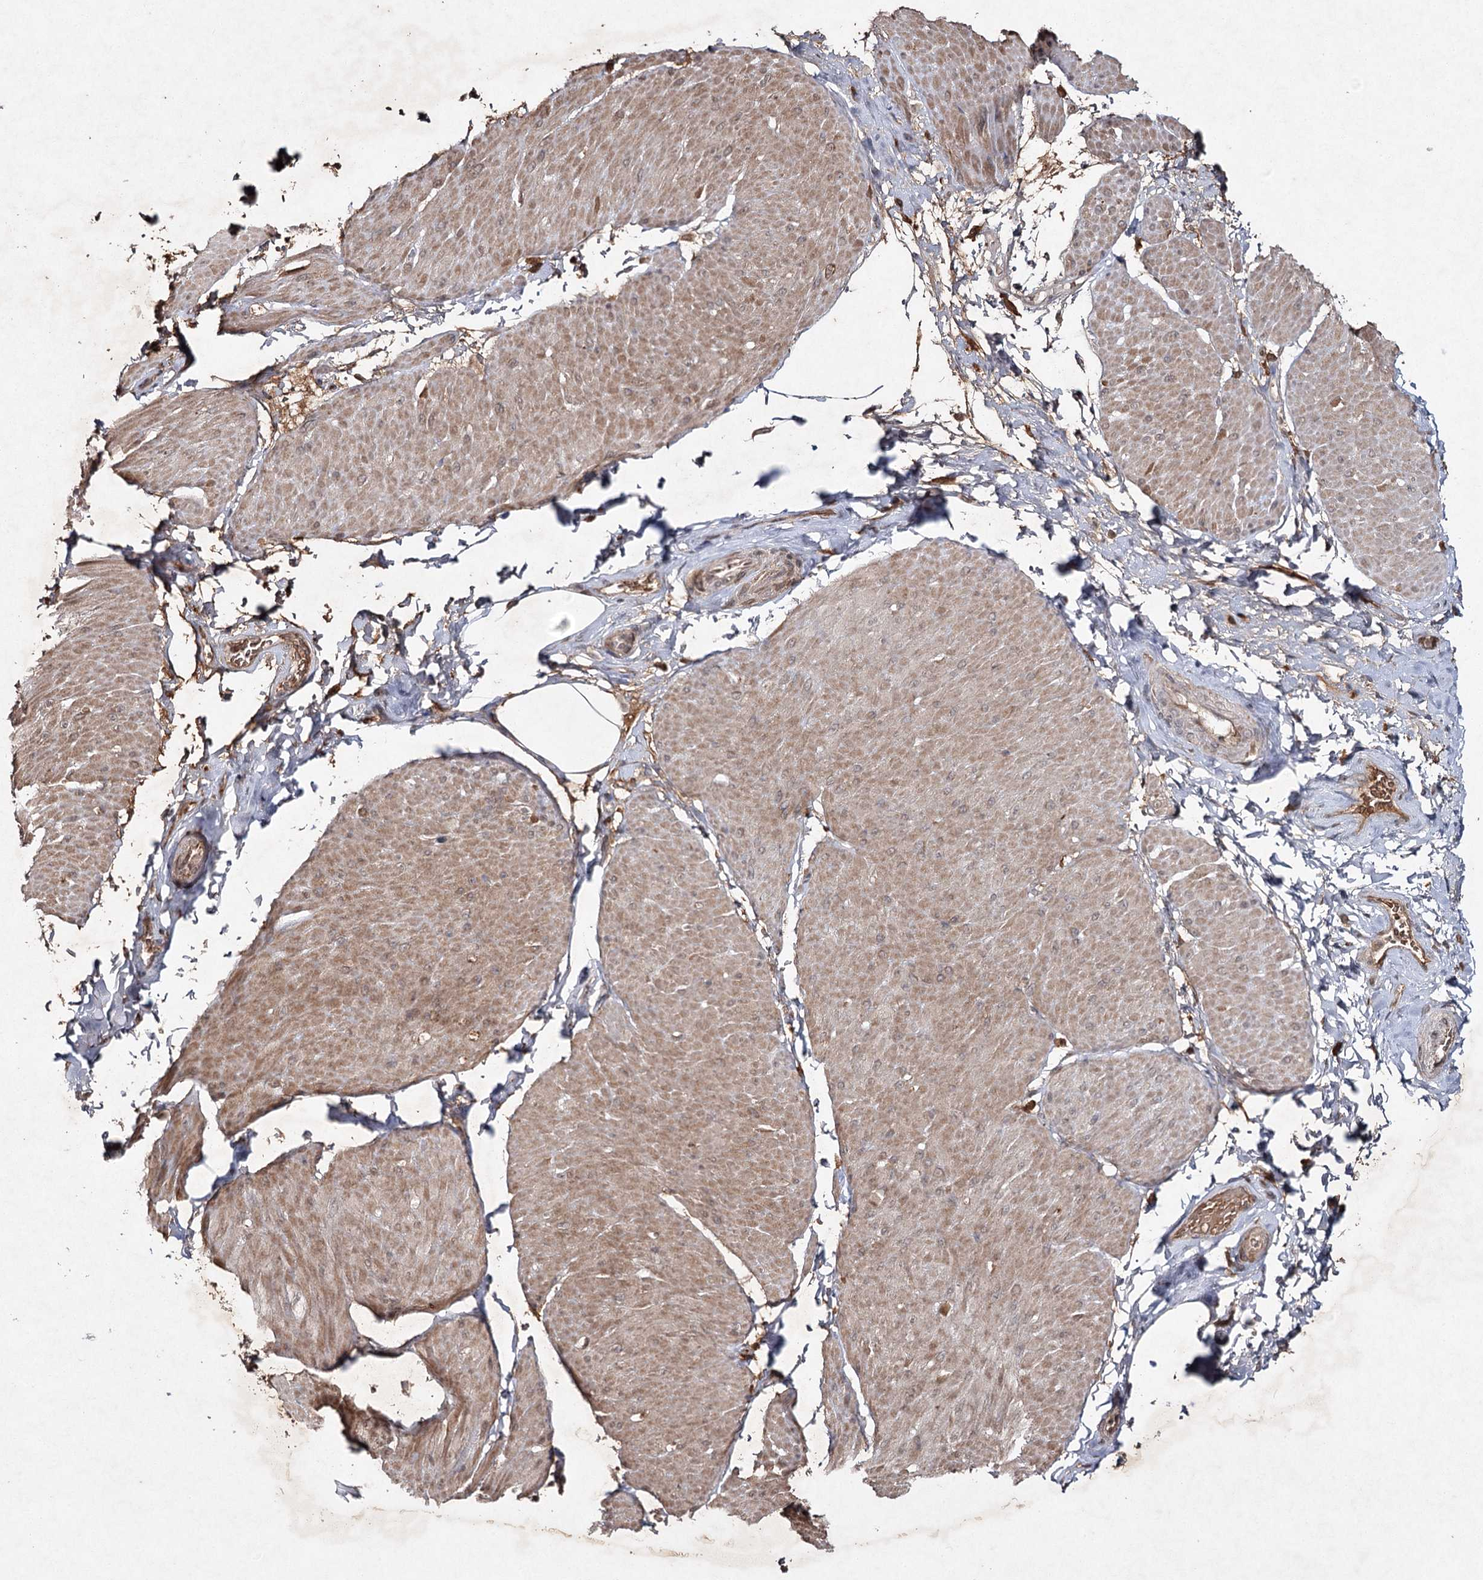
{"staining": {"intensity": "moderate", "quantity": "<25%", "location": "cytoplasmic/membranous"}, "tissue": "smooth muscle", "cell_type": "Smooth muscle cells", "image_type": "normal", "snomed": [{"axis": "morphology", "description": "Urothelial carcinoma, High grade"}, {"axis": "topography", "description": "Urinary bladder"}], "caption": "A high-resolution photomicrograph shows immunohistochemistry (IHC) staining of benign smooth muscle, which demonstrates moderate cytoplasmic/membranous staining in about <25% of smooth muscle cells.", "gene": "CYP2B6", "patient": {"sex": "male", "age": 46}}